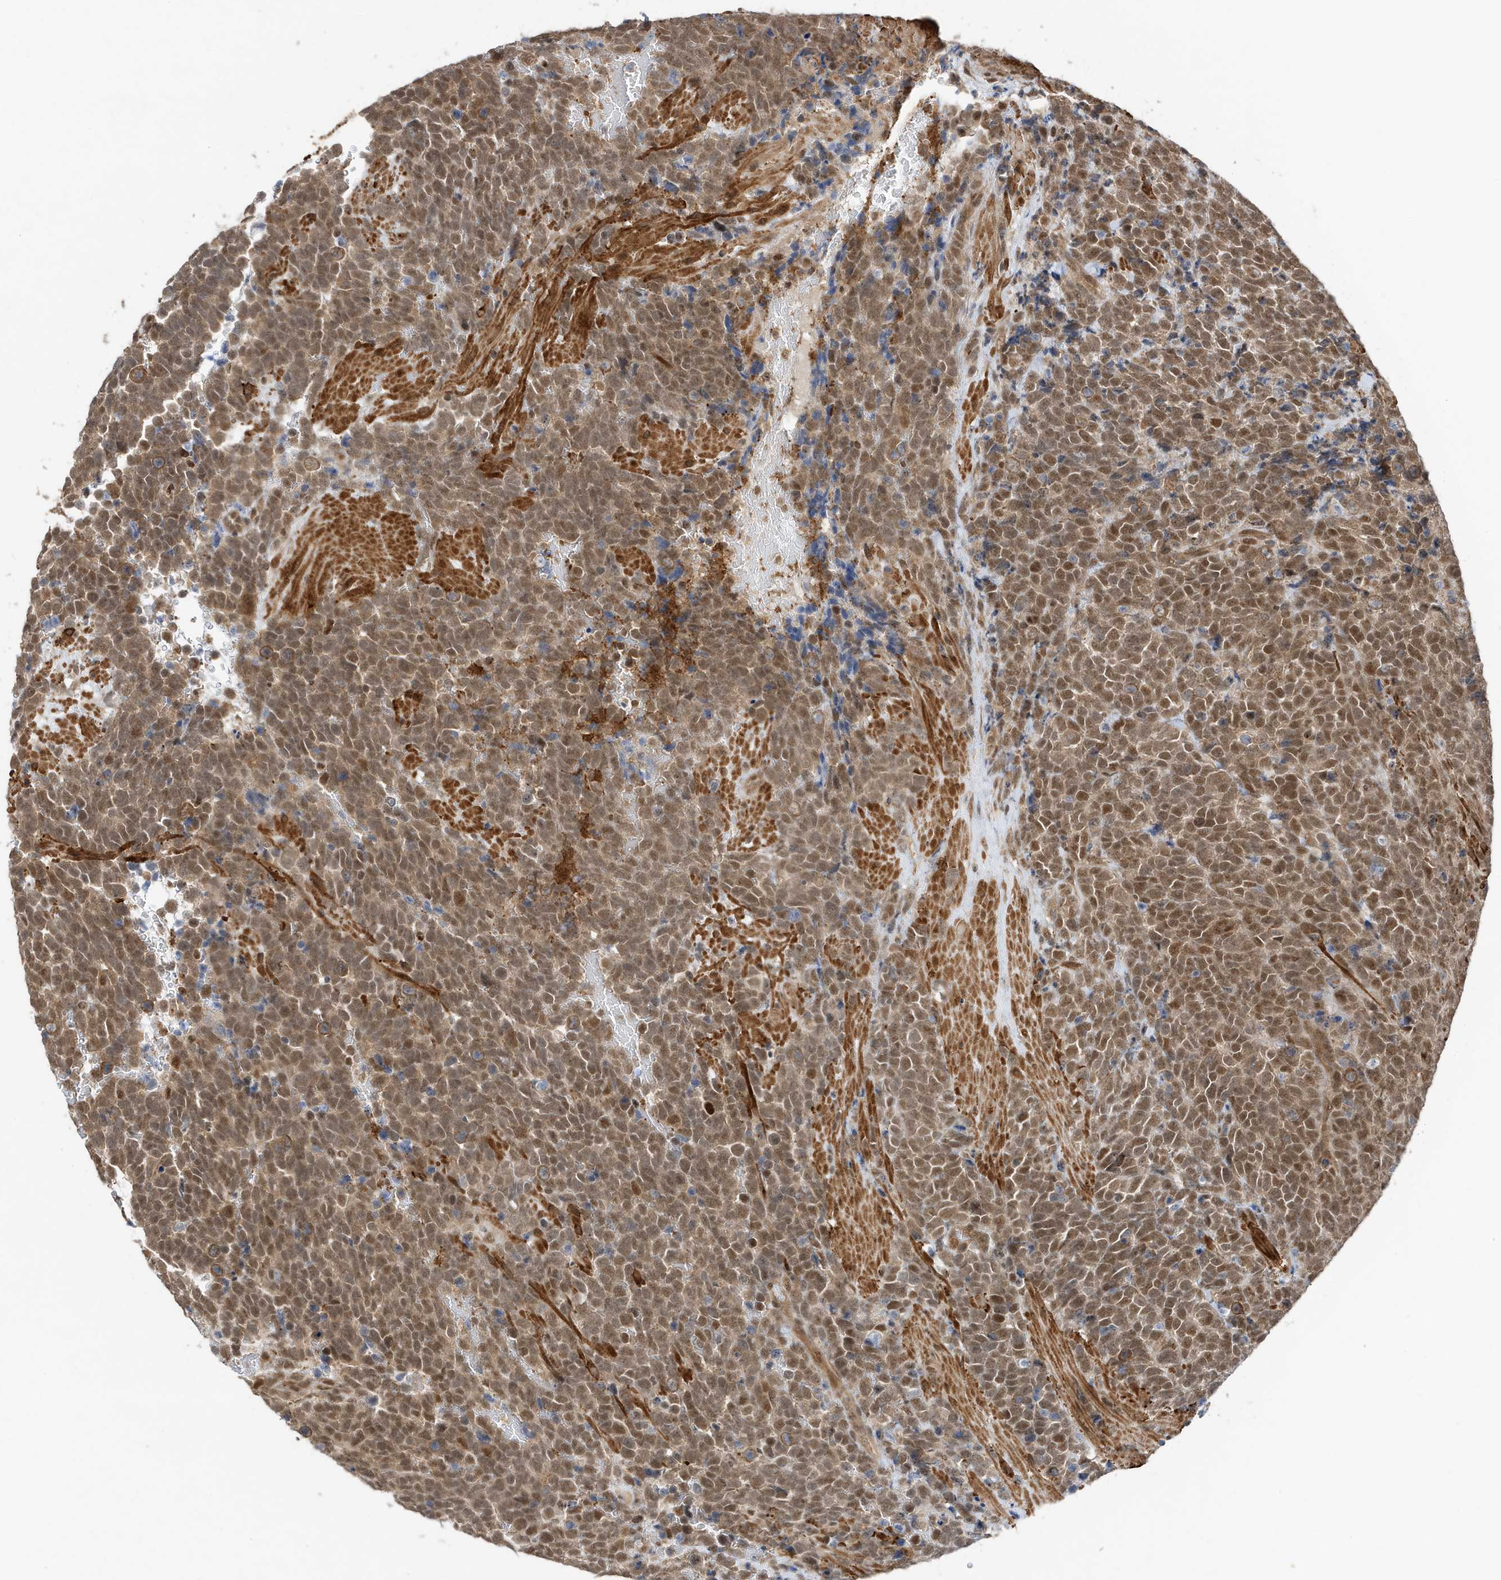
{"staining": {"intensity": "moderate", "quantity": ">75%", "location": "nuclear"}, "tissue": "urothelial cancer", "cell_type": "Tumor cells", "image_type": "cancer", "snomed": [{"axis": "morphology", "description": "Urothelial carcinoma, High grade"}, {"axis": "topography", "description": "Urinary bladder"}], "caption": "There is medium levels of moderate nuclear expression in tumor cells of urothelial cancer, as demonstrated by immunohistochemical staining (brown color).", "gene": "MAST3", "patient": {"sex": "female", "age": 82}}